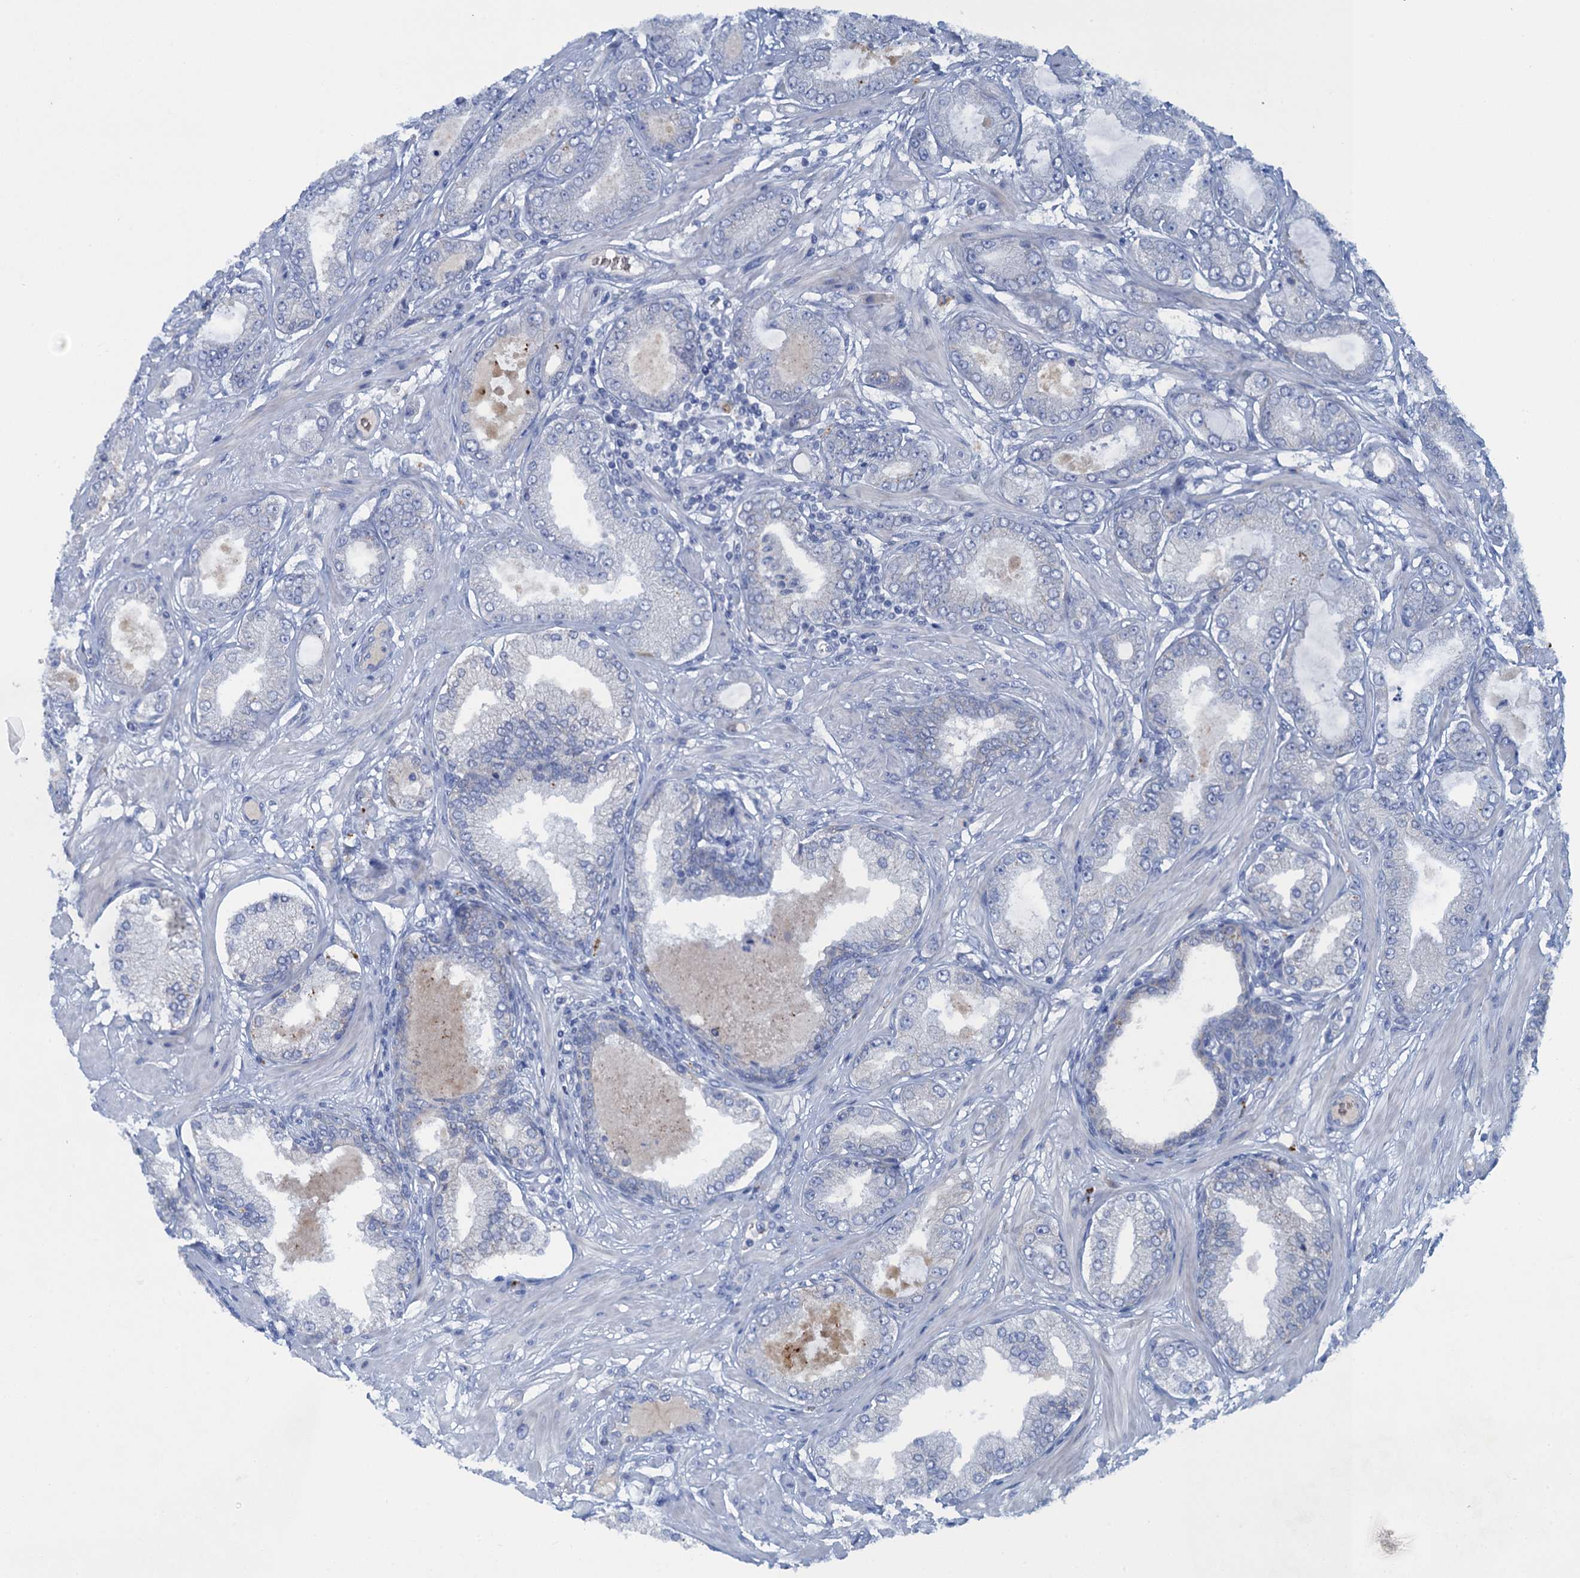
{"staining": {"intensity": "negative", "quantity": "none", "location": "none"}, "tissue": "prostate cancer", "cell_type": "Tumor cells", "image_type": "cancer", "snomed": [{"axis": "morphology", "description": "Adenocarcinoma, Low grade"}, {"axis": "topography", "description": "Prostate"}], "caption": "The micrograph shows no staining of tumor cells in prostate adenocarcinoma (low-grade). (DAB immunohistochemistry (IHC) with hematoxylin counter stain).", "gene": "MYADML2", "patient": {"sex": "male", "age": 63}}